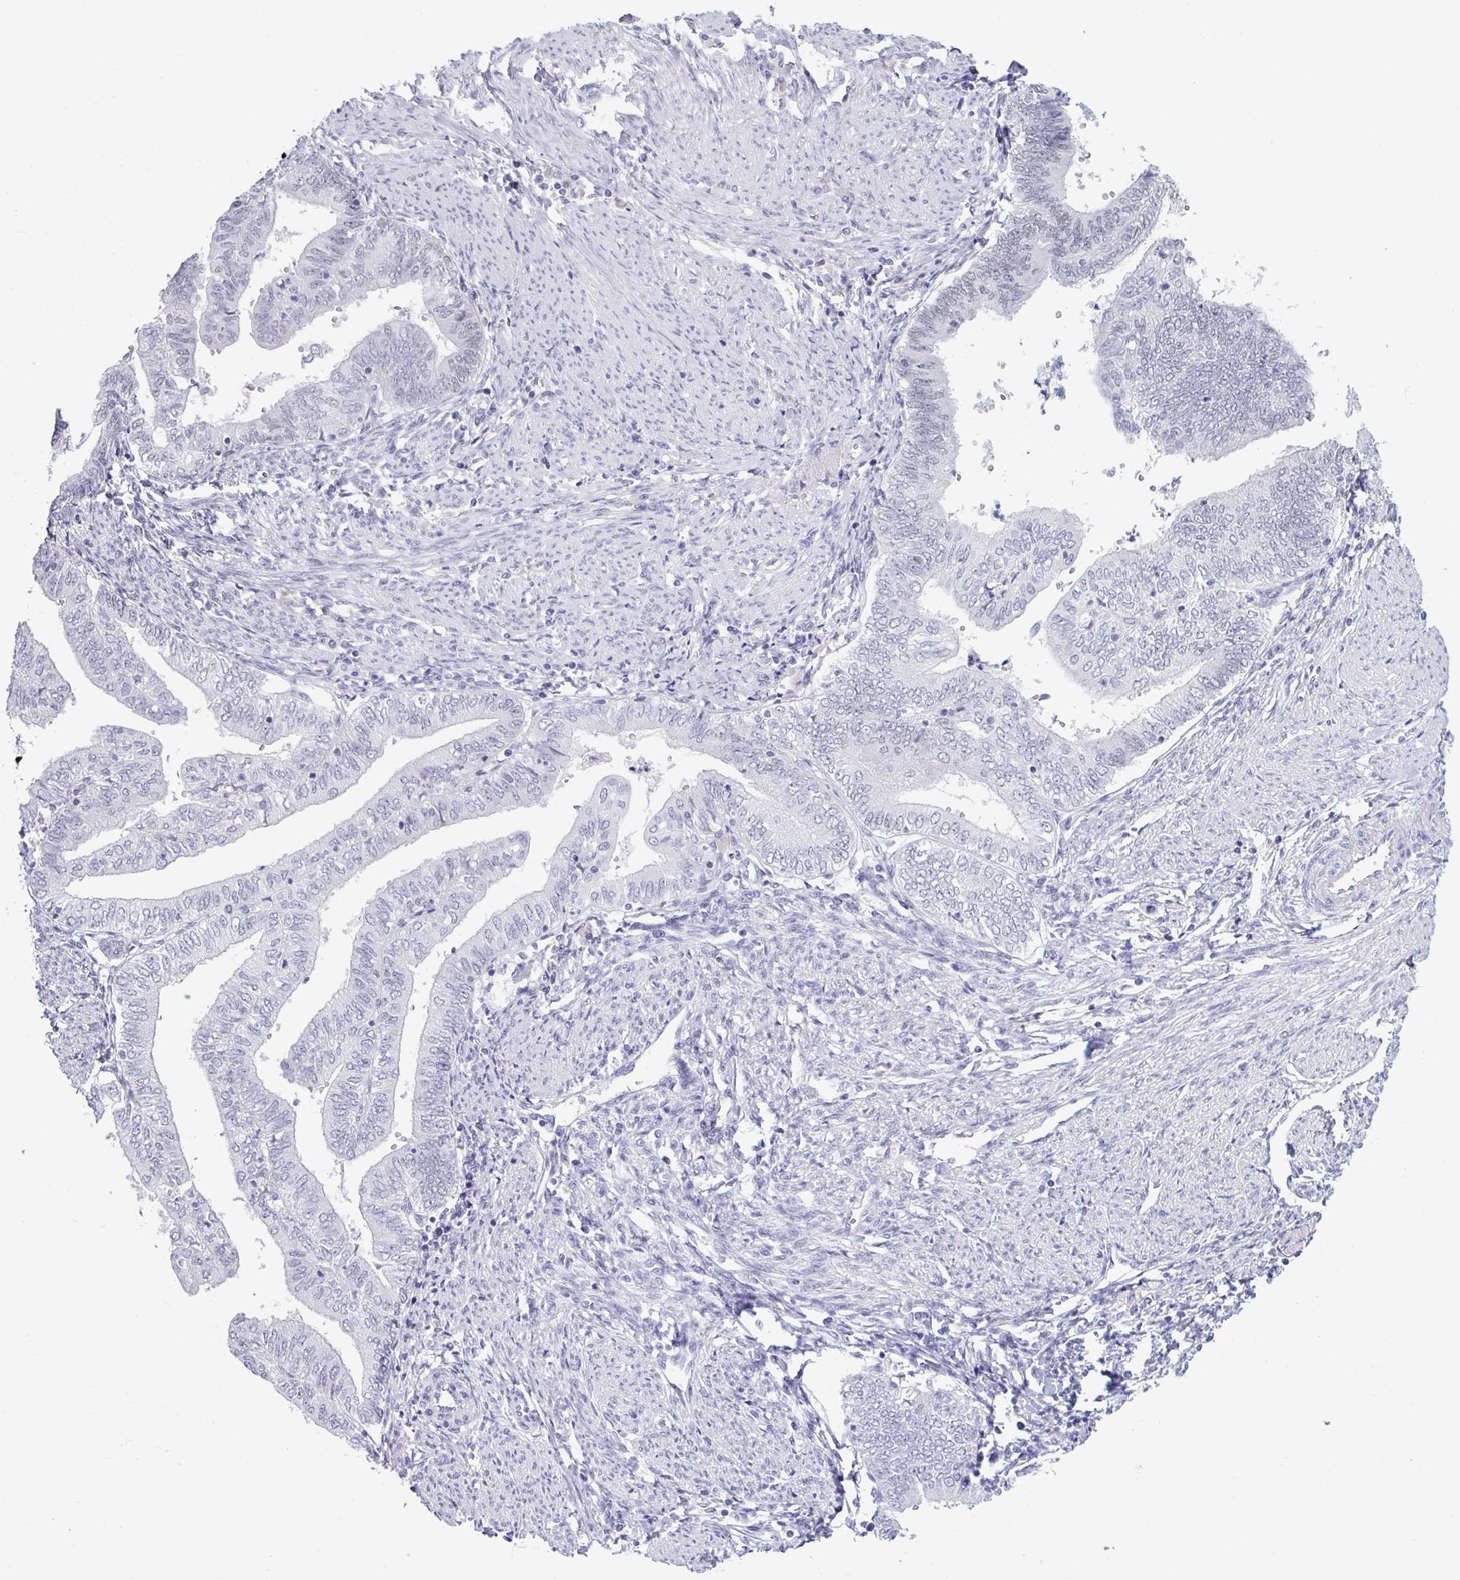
{"staining": {"intensity": "negative", "quantity": "none", "location": "none"}, "tissue": "endometrial cancer", "cell_type": "Tumor cells", "image_type": "cancer", "snomed": [{"axis": "morphology", "description": "Adenocarcinoma, NOS"}, {"axis": "topography", "description": "Endometrium"}], "caption": "The micrograph displays no significant staining in tumor cells of endometrial cancer. Nuclei are stained in blue.", "gene": "MSMB", "patient": {"sex": "female", "age": 66}}